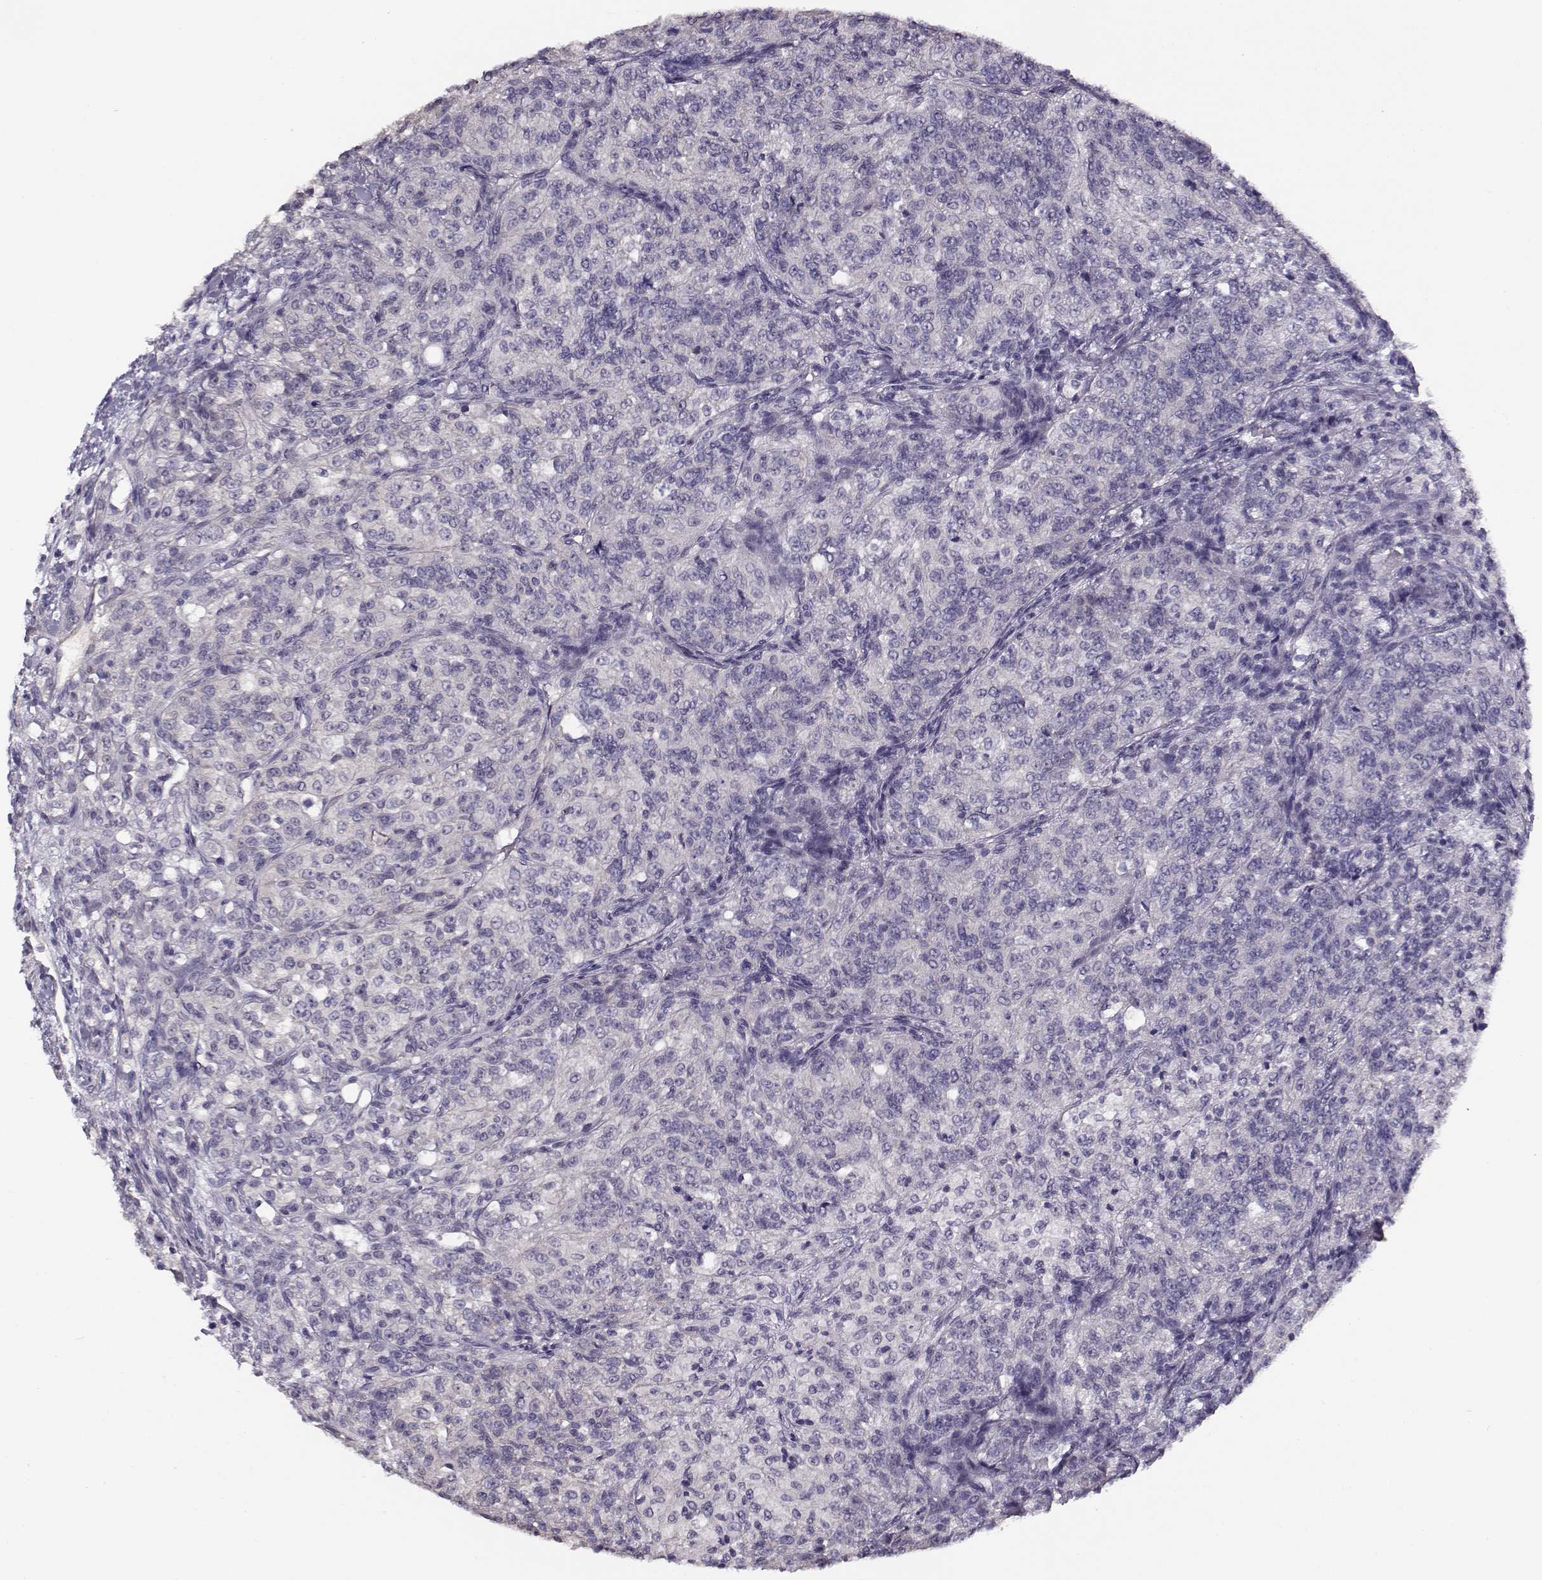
{"staining": {"intensity": "negative", "quantity": "none", "location": "none"}, "tissue": "renal cancer", "cell_type": "Tumor cells", "image_type": "cancer", "snomed": [{"axis": "morphology", "description": "Adenocarcinoma, NOS"}, {"axis": "topography", "description": "Kidney"}], "caption": "Image shows no significant protein expression in tumor cells of renal cancer (adenocarcinoma). (DAB immunohistochemistry (IHC), high magnification).", "gene": "TMEM145", "patient": {"sex": "female", "age": 63}}